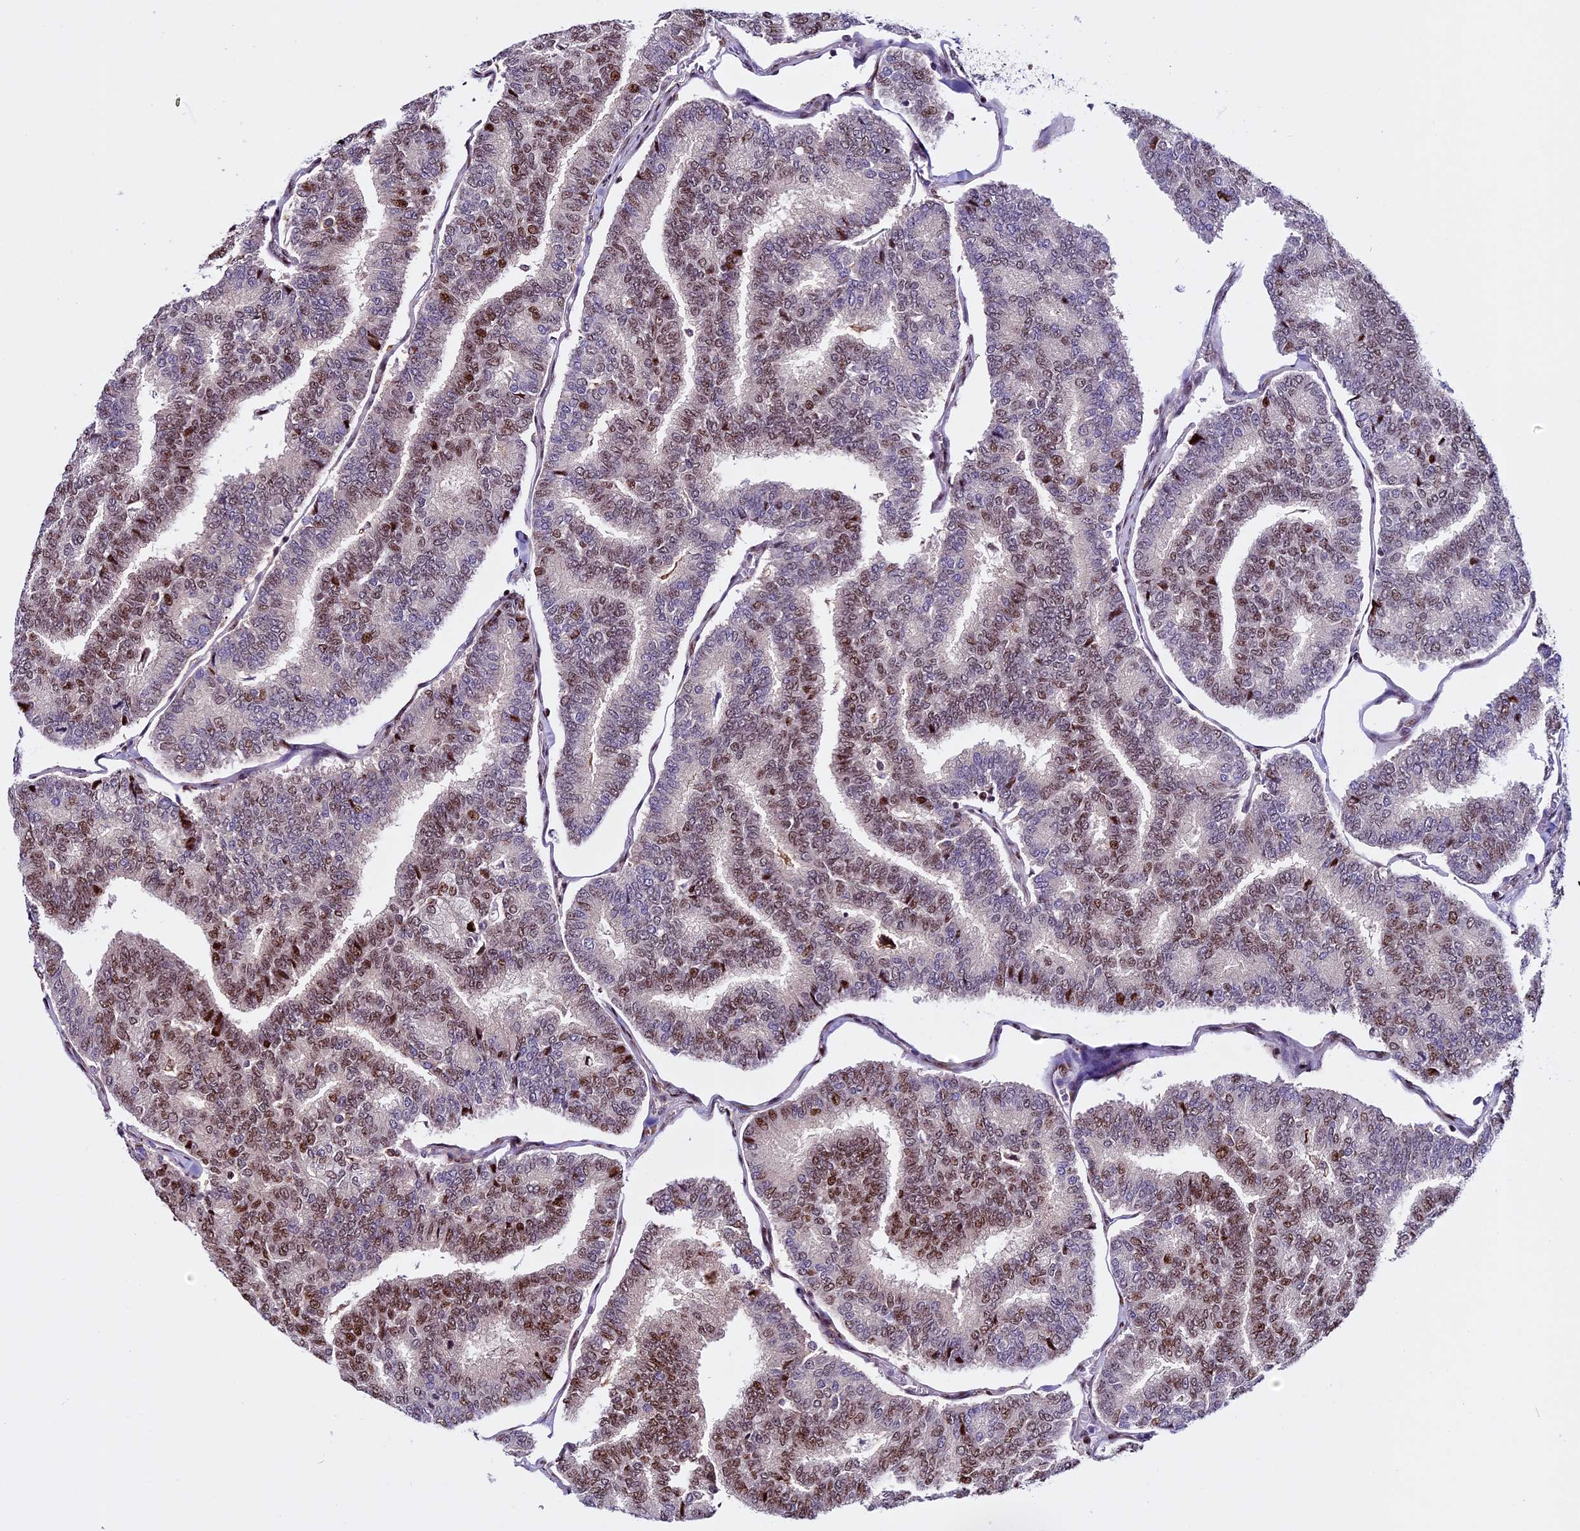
{"staining": {"intensity": "moderate", "quantity": "25%-75%", "location": "nuclear"}, "tissue": "thyroid cancer", "cell_type": "Tumor cells", "image_type": "cancer", "snomed": [{"axis": "morphology", "description": "Papillary adenocarcinoma, NOS"}, {"axis": "topography", "description": "Thyroid gland"}], "caption": "DAB (3,3'-diaminobenzidine) immunohistochemical staining of human thyroid cancer shows moderate nuclear protein staining in approximately 25%-75% of tumor cells.", "gene": "RINL", "patient": {"sex": "female", "age": 35}}